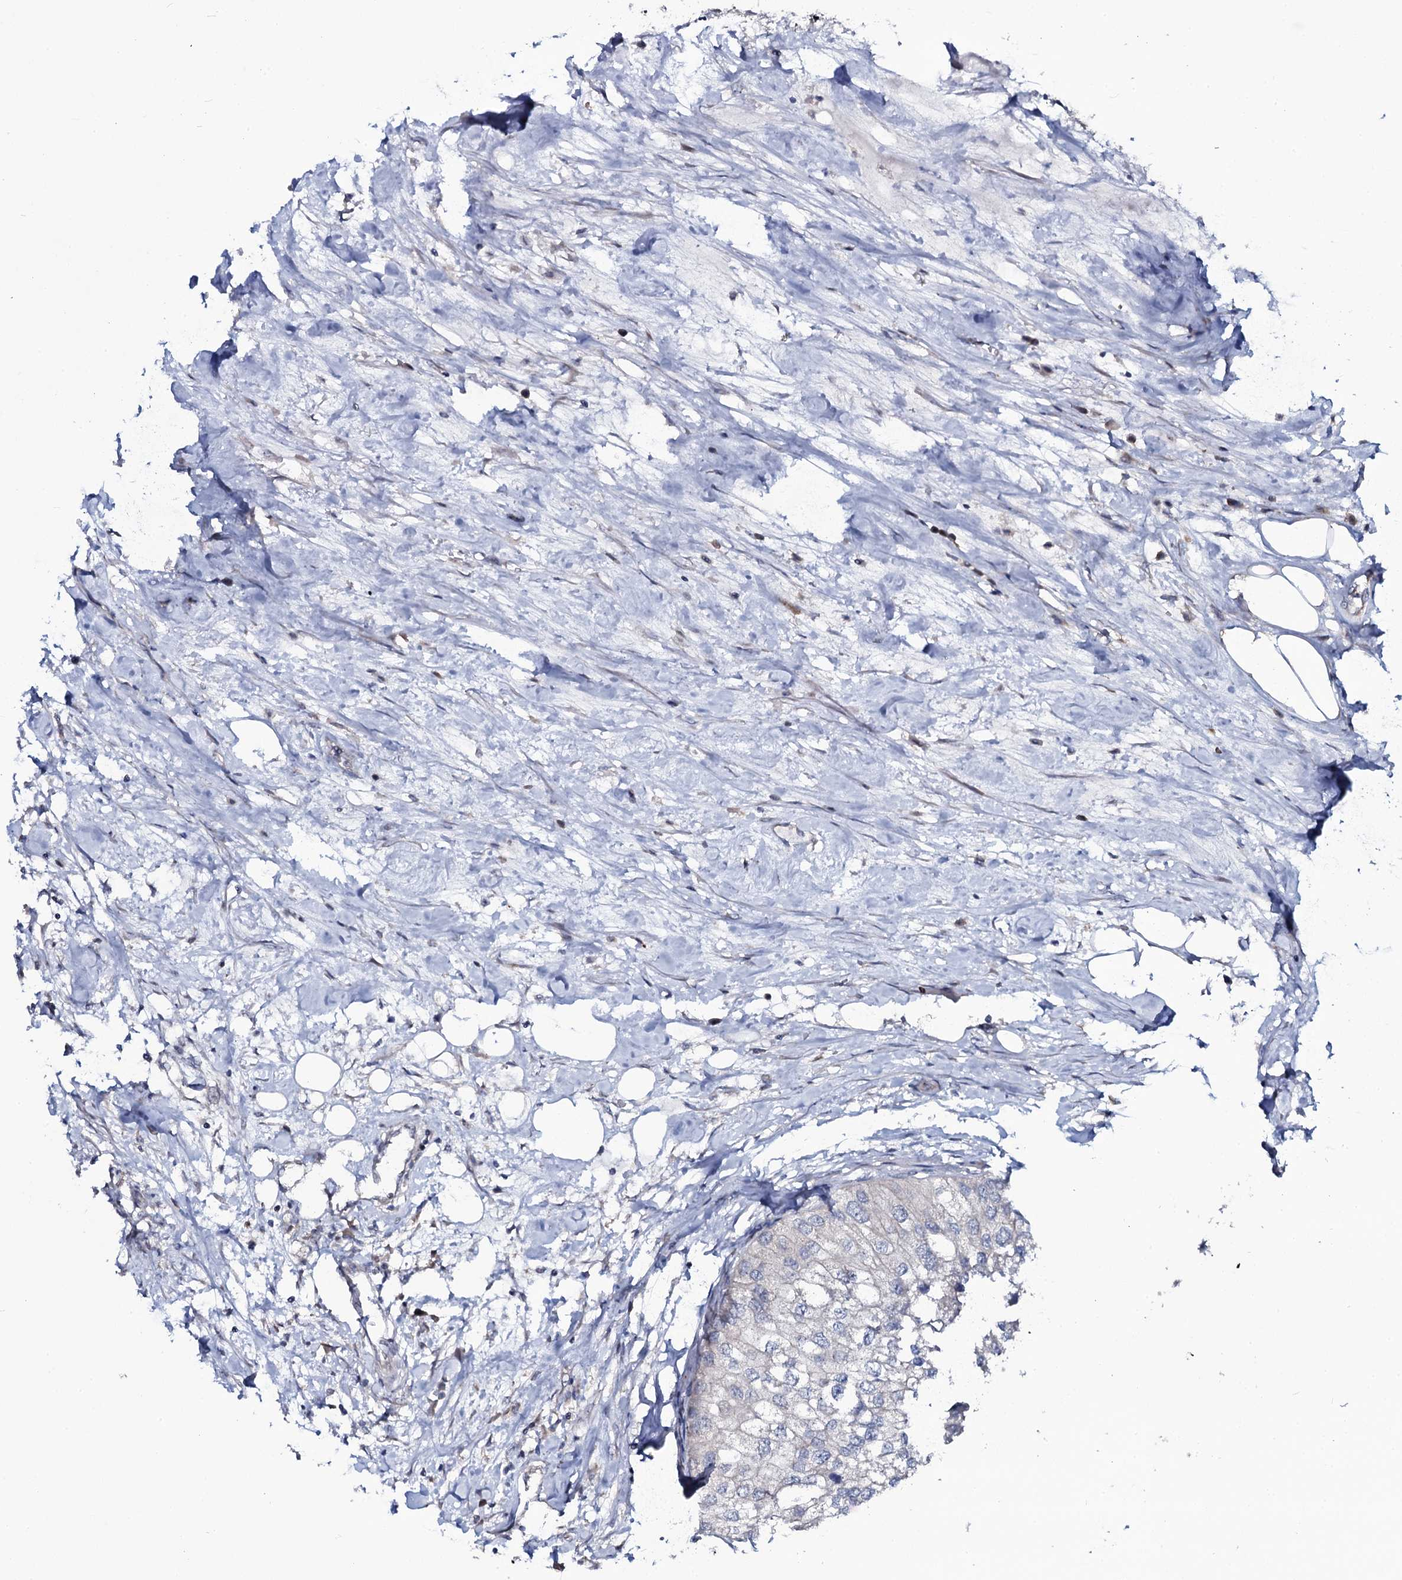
{"staining": {"intensity": "negative", "quantity": "none", "location": "none"}, "tissue": "urothelial cancer", "cell_type": "Tumor cells", "image_type": "cancer", "snomed": [{"axis": "morphology", "description": "Urothelial carcinoma, High grade"}, {"axis": "topography", "description": "Urinary bladder"}], "caption": "Immunohistochemistry of human urothelial carcinoma (high-grade) exhibits no positivity in tumor cells.", "gene": "SNAP23", "patient": {"sex": "male", "age": 64}}